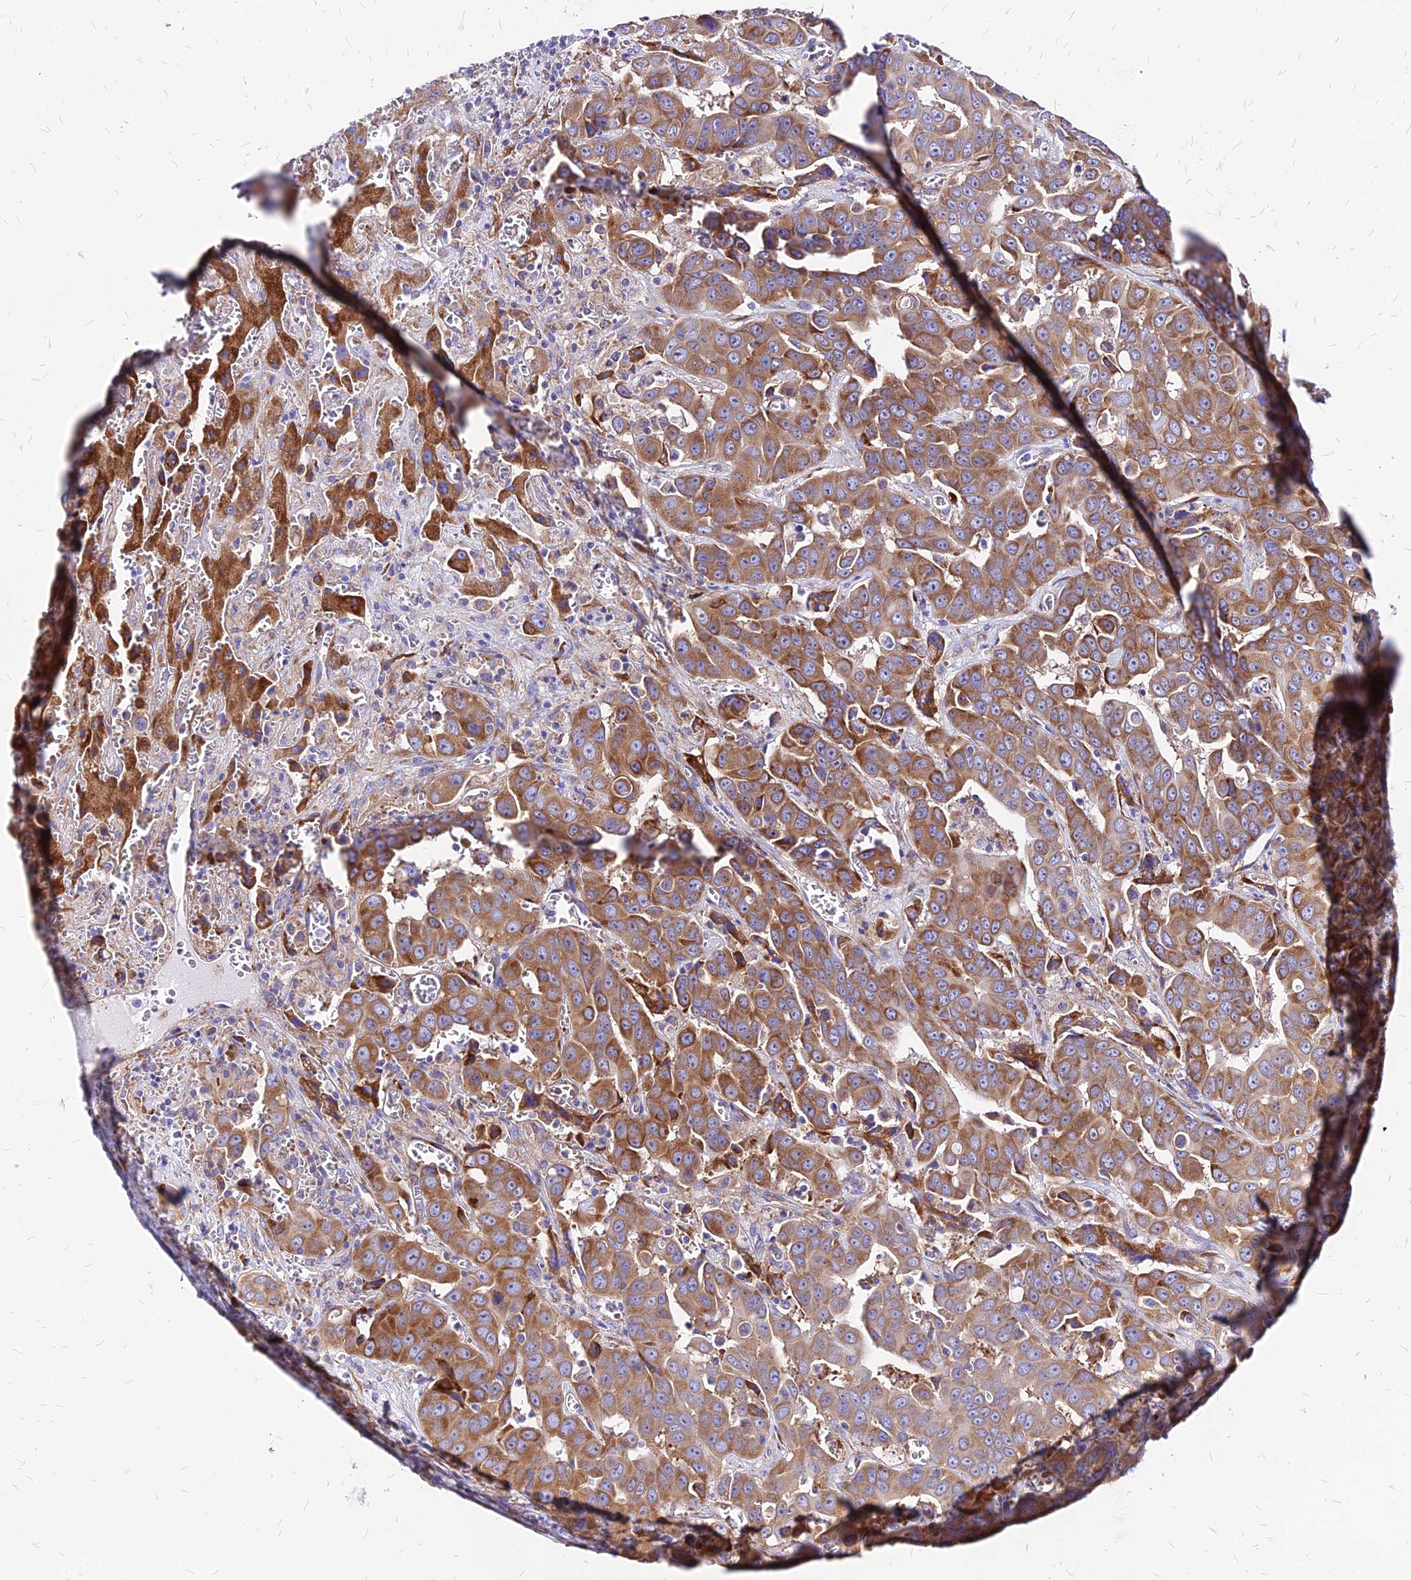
{"staining": {"intensity": "moderate", "quantity": ">75%", "location": "cytoplasmic/membranous"}, "tissue": "liver cancer", "cell_type": "Tumor cells", "image_type": "cancer", "snomed": [{"axis": "morphology", "description": "Cholangiocarcinoma"}, {"axis": "topography", "description": "Liver"}], "caption": "Tumor cells exhibit medium levels of moderate cytoplasmic/membranous staining in about >75% of cells in cholangiocarcinoma (liver). (brown staining indicates protein expression, while blue staining denotes nuclei).", "gene": "RPL19", "patient": {"sex": "female", "age": 52}}